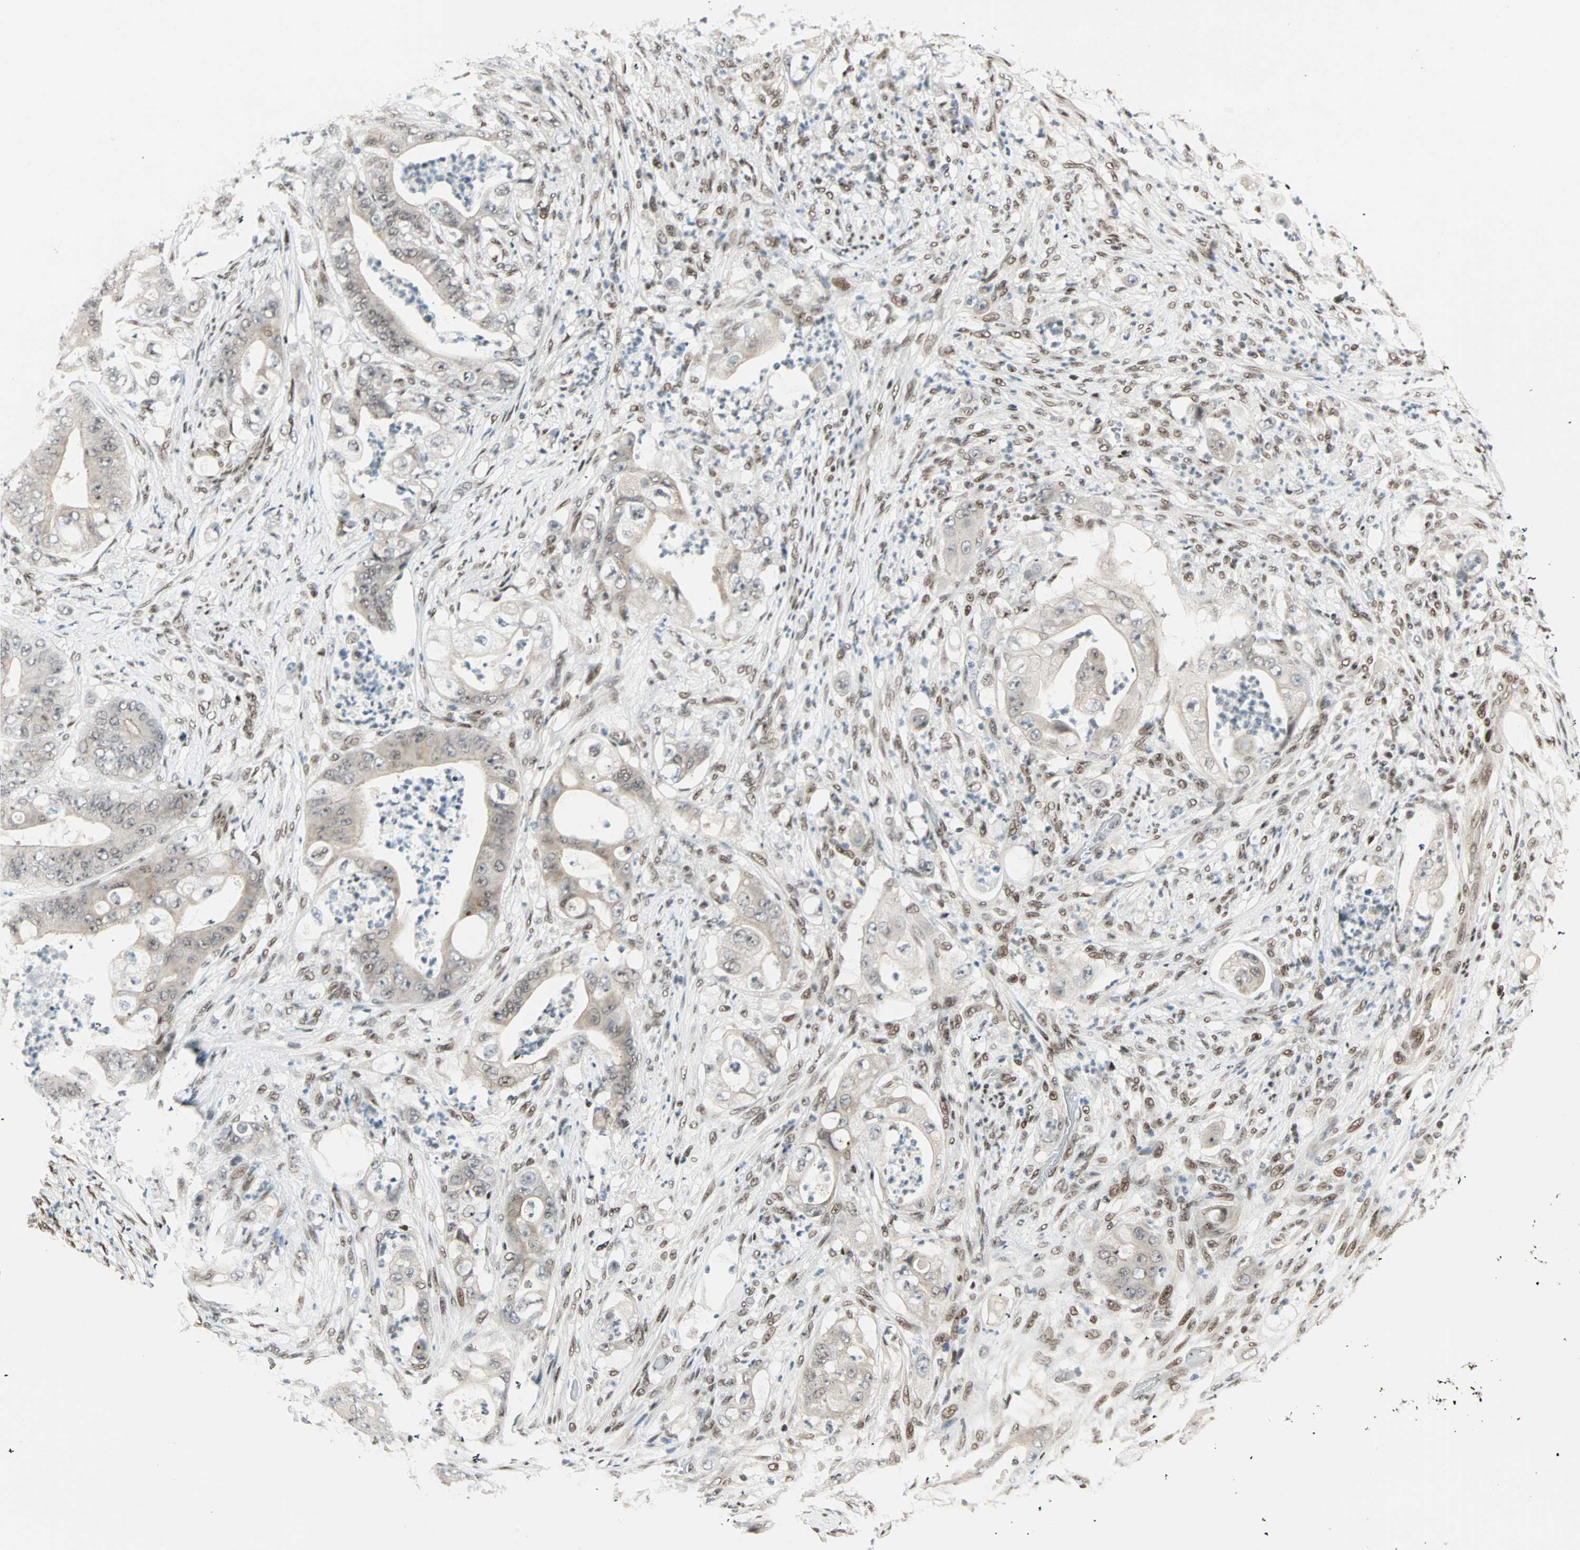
{"staining": {"intensity": "weak", "quantity": "<25%", "location": "nuclear"}, "tissue": "stomach cancer", "cell_type": "Tumor cells", "image_type": "cancer", "snomed": [{"axis": "morphology", "description": "Adenocarcinoma, NOS"}, {"axis": "topography", "description": "Stomach"}], "caption": "There is no significant positivity in tumor cells of stomach adenocarcinoma. (DAB (3,3'-diaminobenzidine) immunohistochemistry (IHC) visualized using brightfield microscopy, high magnification).", "gene": "BLM", "patient": {"sex": "female", "age": 73}}